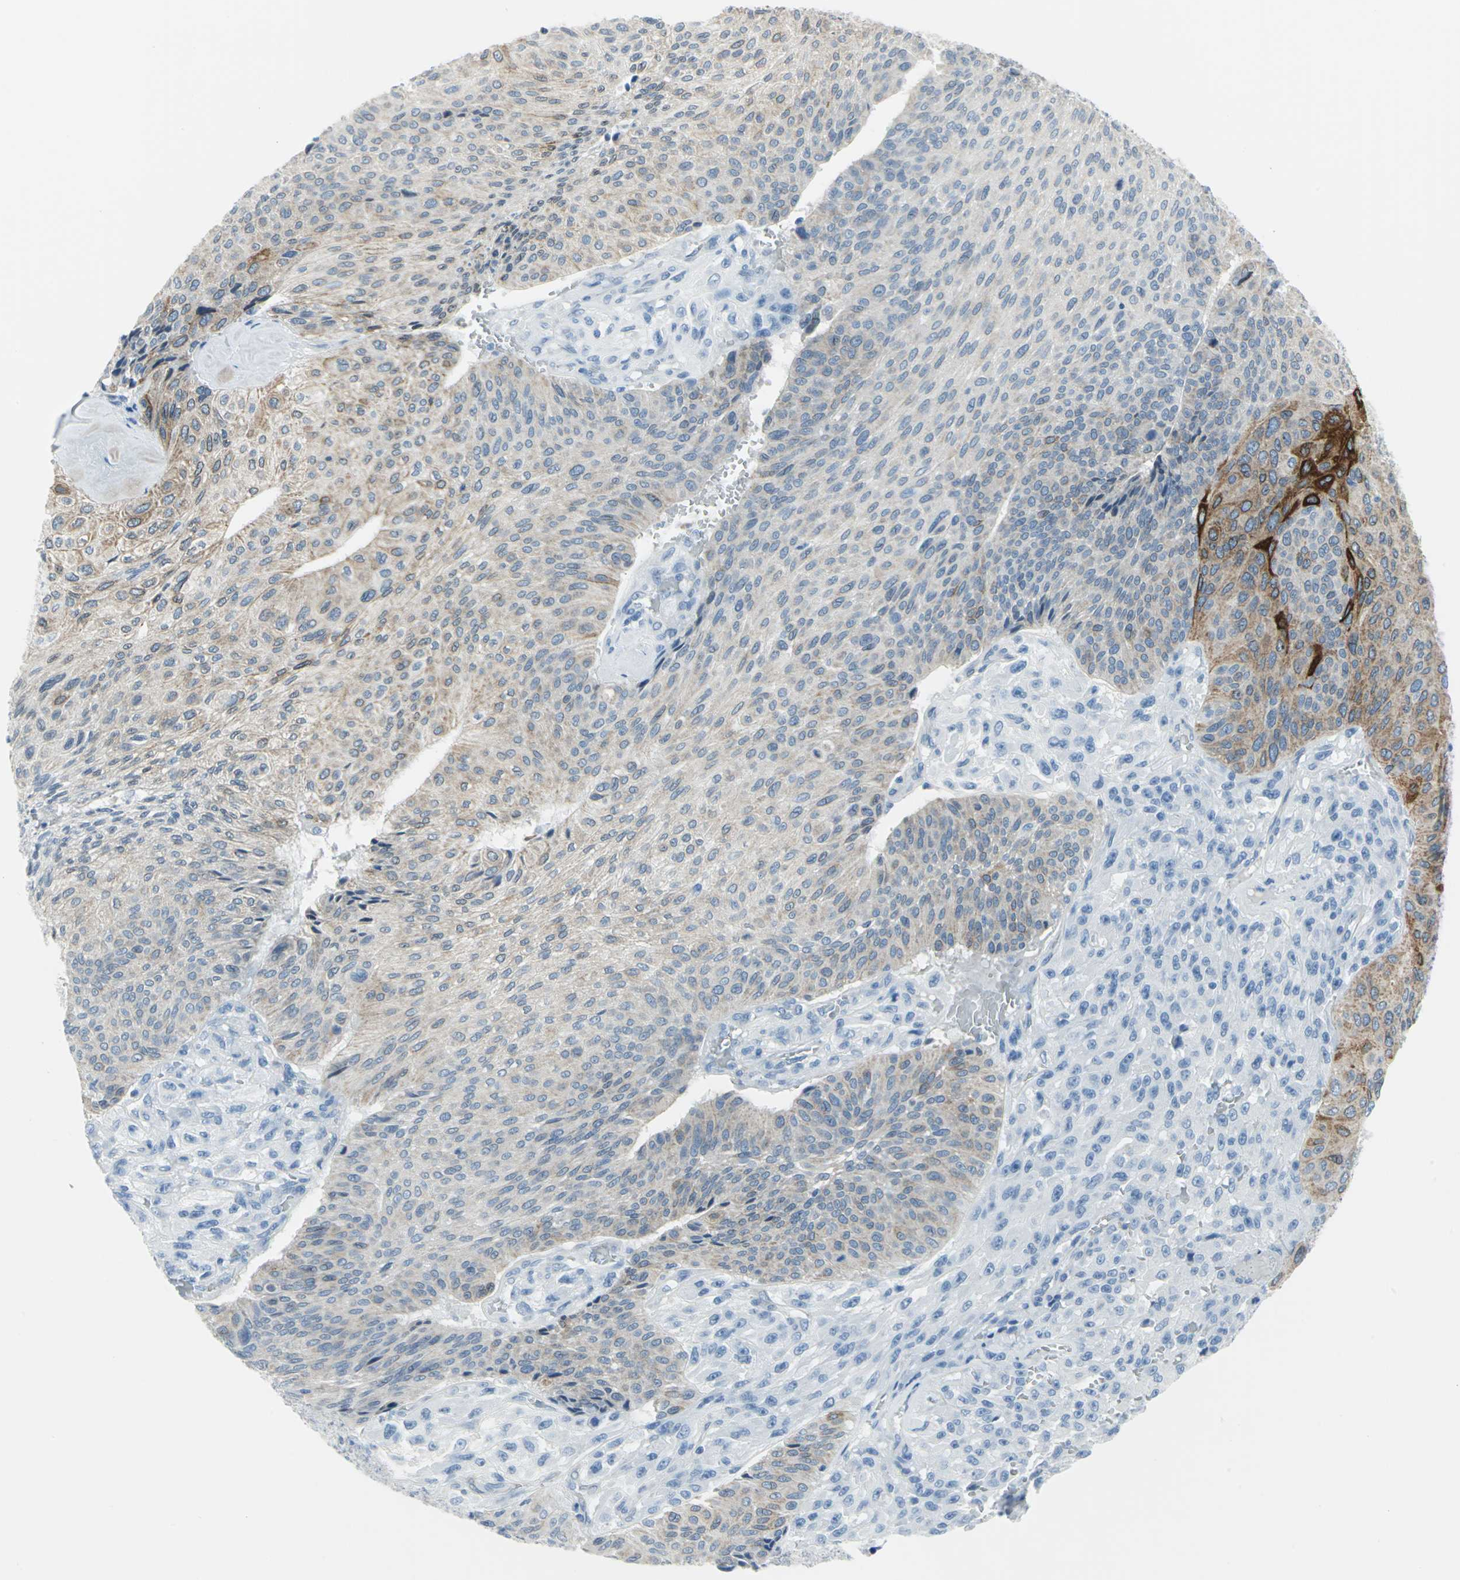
{"staining": {"intensity": "moderate", "quantity": "25%-75%", "location": "cytoplasmic/membranous"}, "tissue": "urothelial cancer", "cell_type": "Tumor cells", "image_type": "cancer", "snomed": [{"axis": "morphology", "description": "Urothelial carcinoma, High grade"}, {"axis": "topography", "description": "Urinary bladder"}], "caption": "Immunohistochemistry (IHC) of human urothelial cancer demonstrates medium levels of moderate cytoplasmic/membranous staining in approximately 25%-75% of tumor cells.", "gene": "CYB5A", "patient": {"sex": "male", "age": 66}}